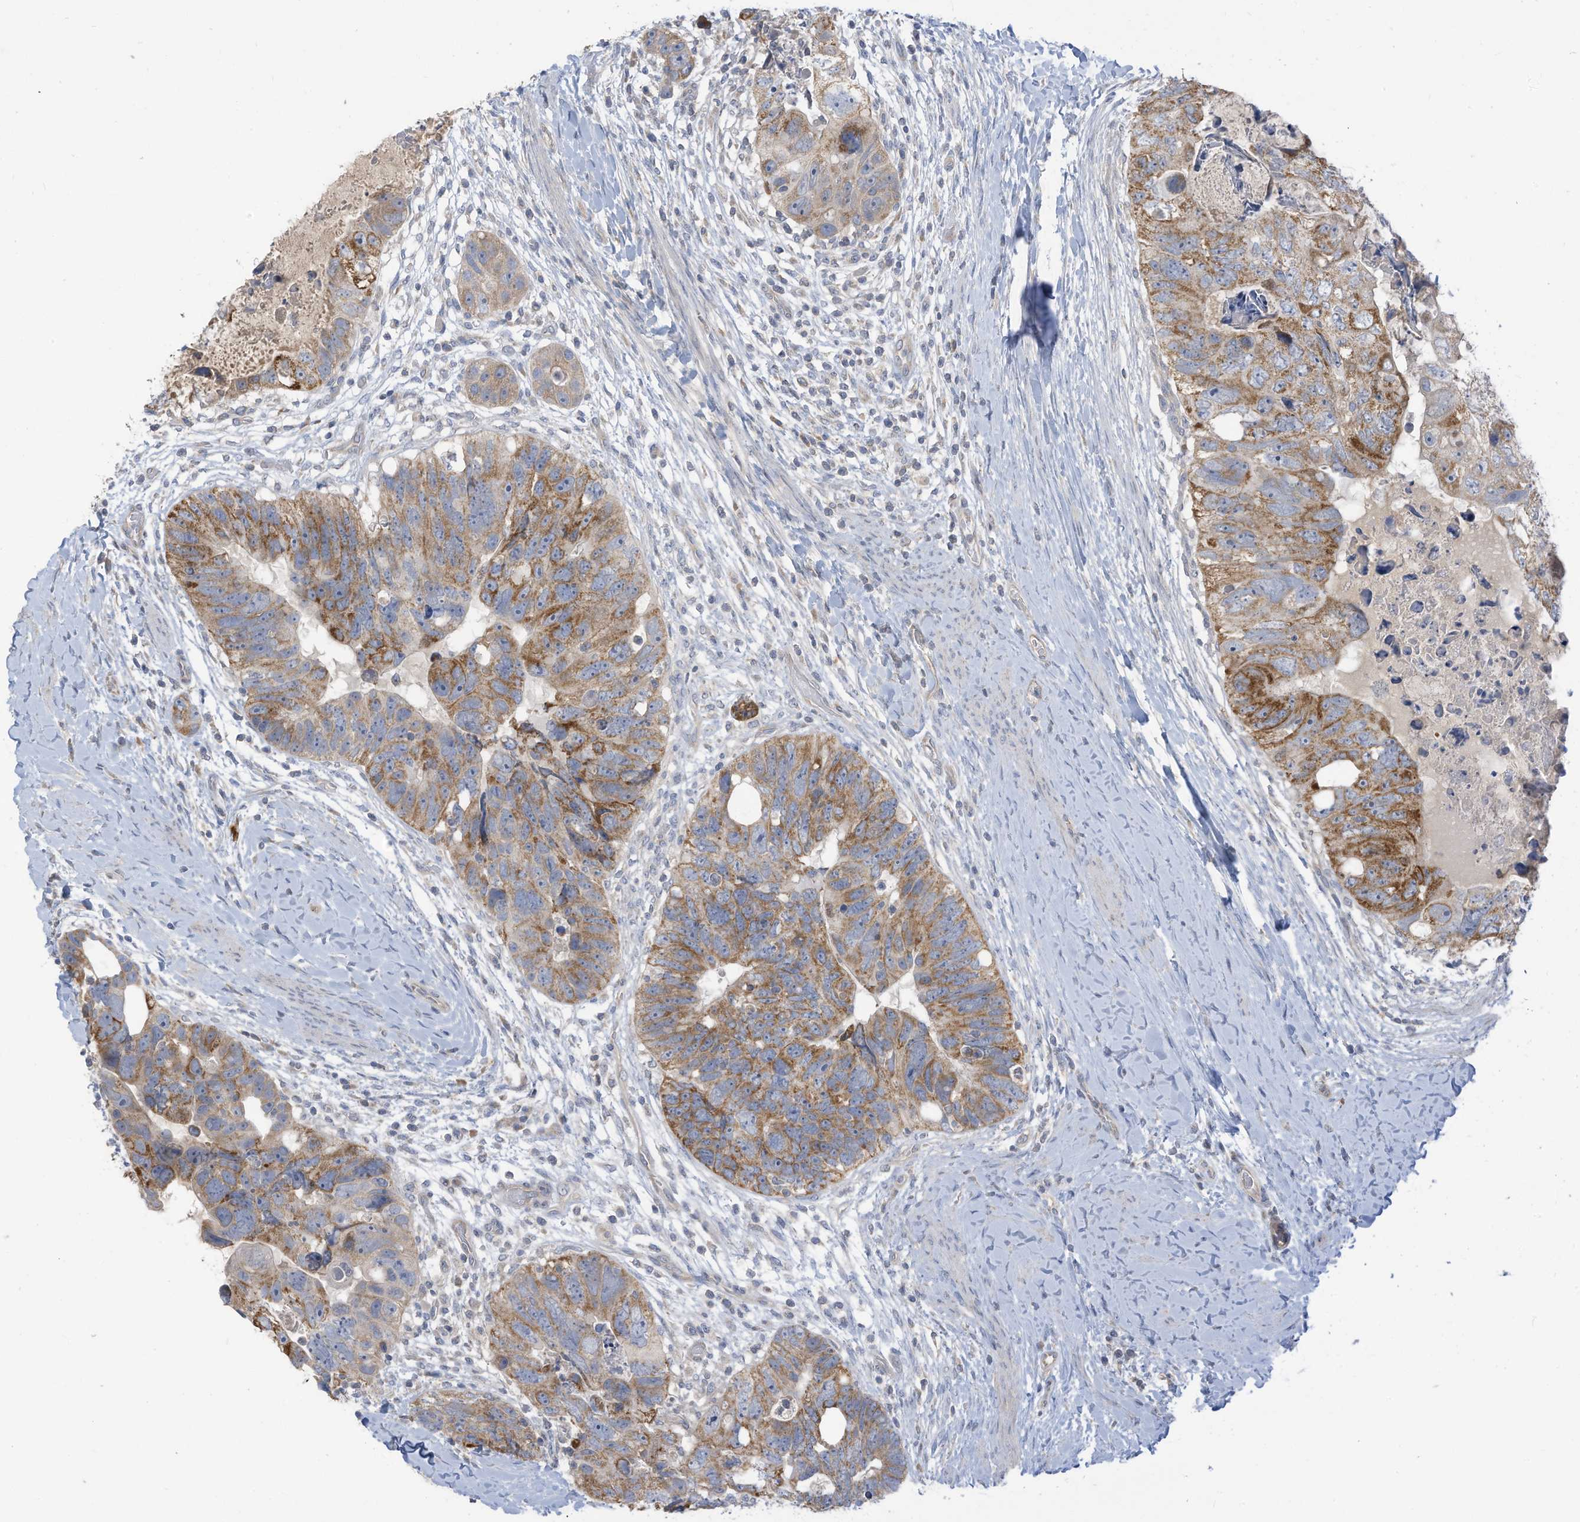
{"staining": {"intensity": "moderate", "quantity": ">75%", "location": "cytoplasmic/membranous"}, "tissue": "colorectal cancer", "cell_type": "Tumor cells", "image_type": "cancer", "snomed": [{"axis": "morphology", "description": "Adenocarcinoma, NOS"}, {"axis": "topography", "description": "Rectum"}], "caption": "High-magnification brightfield microscopy of adenocarcinoma (colorectal) stained with DAB (3,3'-diaminobenzidine) (brown) and counterstained with hematoxylin (blue). tumor cells exhibit moderate cytoplasmic/membranous staining is seen in about>75% of cells. (Brightfield microscopy of DAB IHC at high magnification).", "gene": "SCGB1D2", "patient": {"sex": "male", "age": 59}}